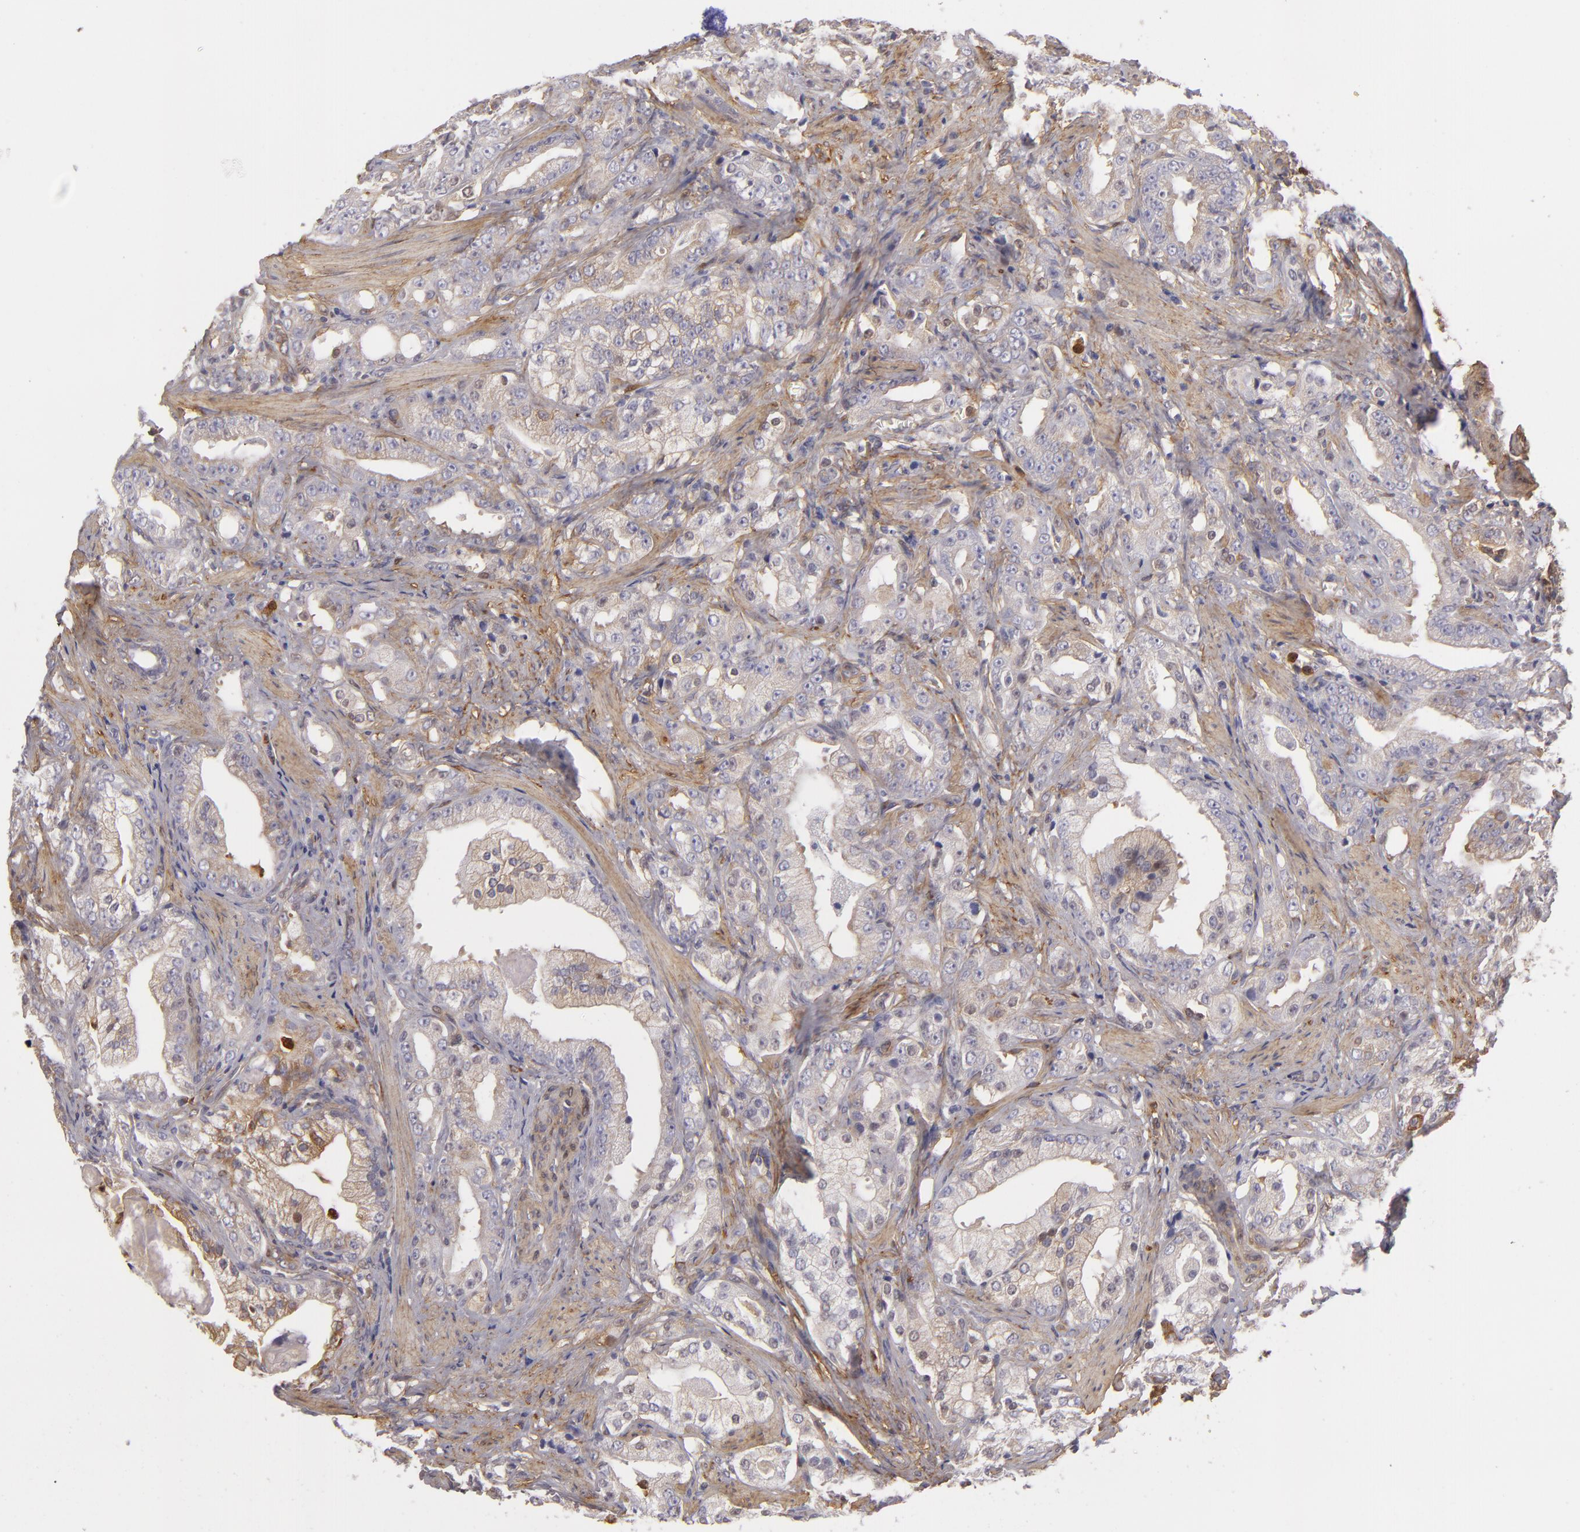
{"staining": {"intensity": "weak", "quantity": "25%-75%", "location": "cytoplasmic/membranous"}, "tissue": "prostate cancer", "cell_type": "Tumor cells", "image_type": "cancer", "snomed": [{"axis": "morphology", "description": "Adenocarcinoma, Low grade"}, {"axis": "topography", "description": "Prostate"}], "caption": "High-magnification brightfield microscopy of prostate cancer stained with DAB (brown) and counterstained with hematoxylin (blue). tumor cells exhibit weak cytoplasmic/membranous expression is seen in approximately25%-75% of cells.", "gene": "VCL", "patient": {"sex": "male", "age": 59}}